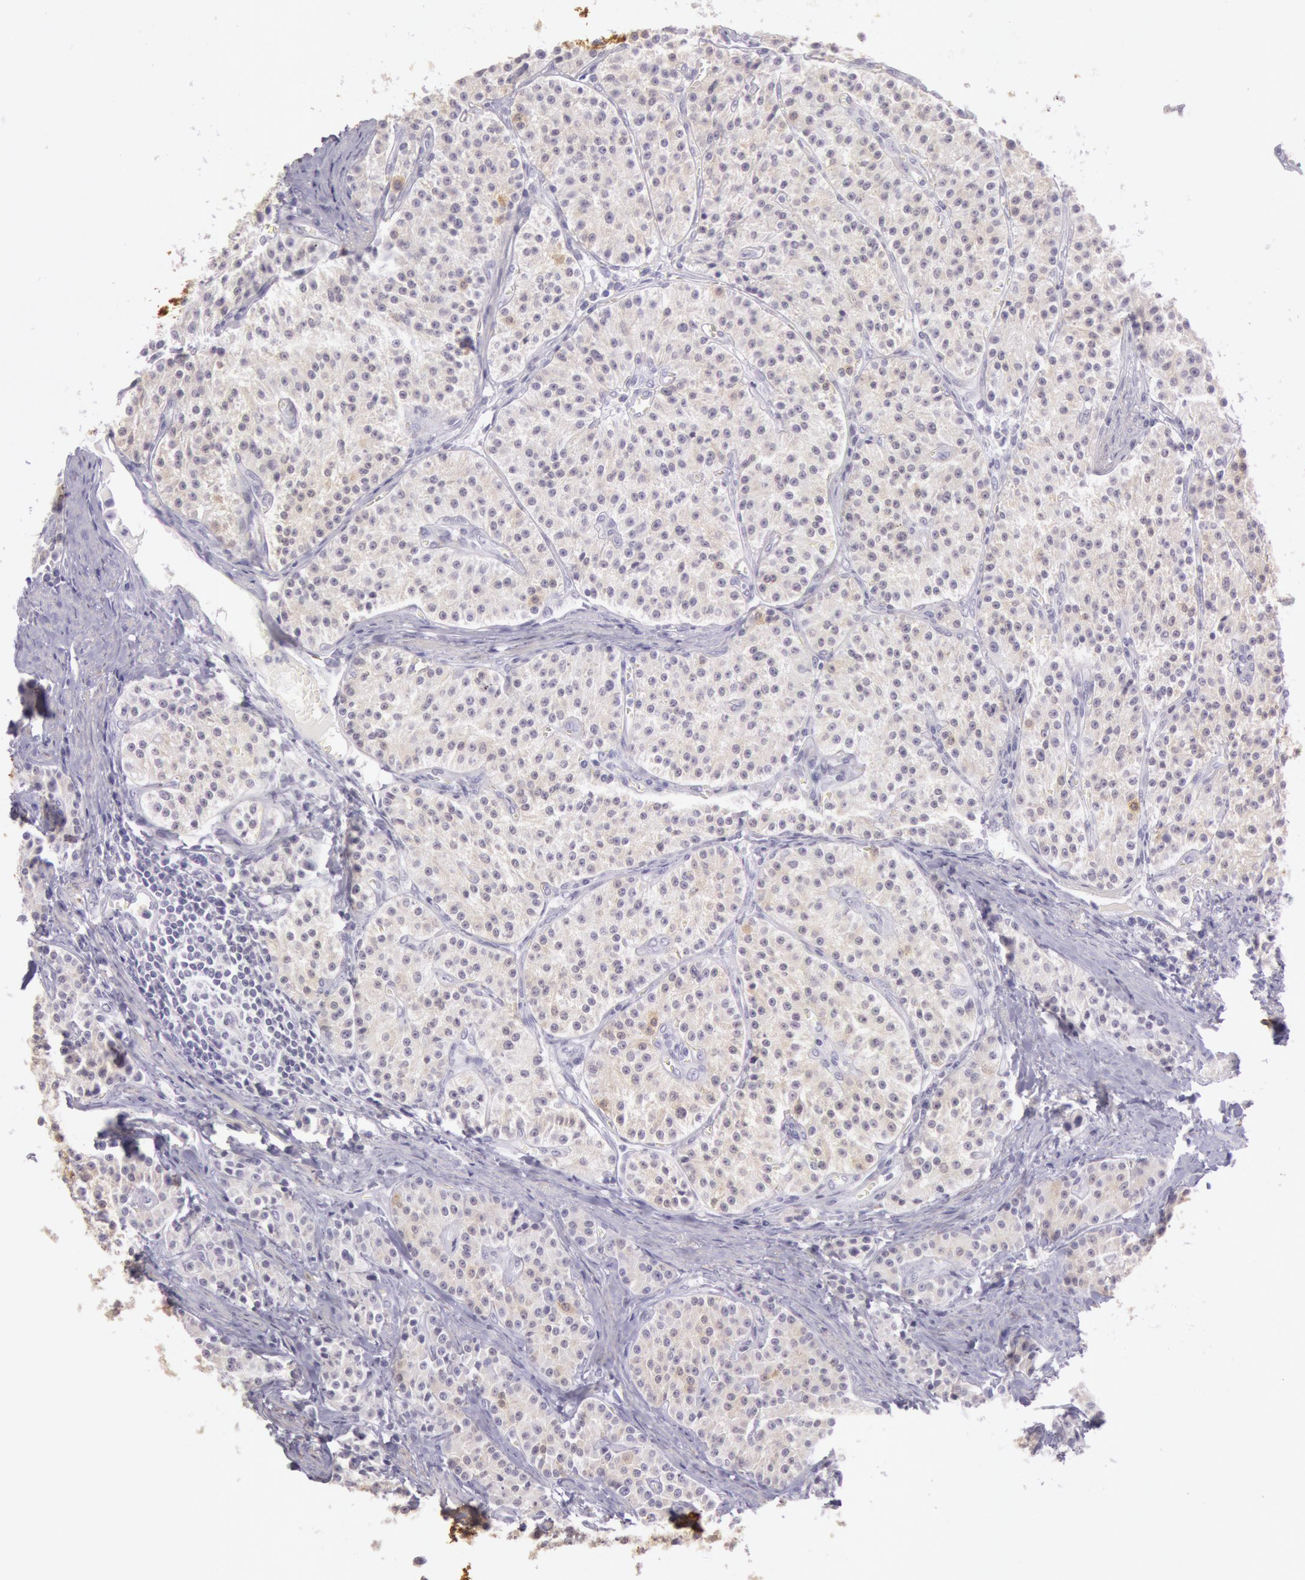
{"staining": {"intensity": "weak", "quantity": "<25%", "location": "cytoplasmic/membranous"}, "tissue": "carcinoid", "cell_type": "Tumor cells", "image_type": "cancer", "snomed": [{"axis": "morphology", "description": "Carcinoid, malignant, NOS"}, {"axis": "topography", "description": "Stomach"}], "caption": "An immunohistochemistry (IHC) histopathology image of malignant carcinoid is shown. There is no staining in tumor cells of malignant carcinoid.", "gene": "CKB", "patient": {"sex": "female", "age": 76}}